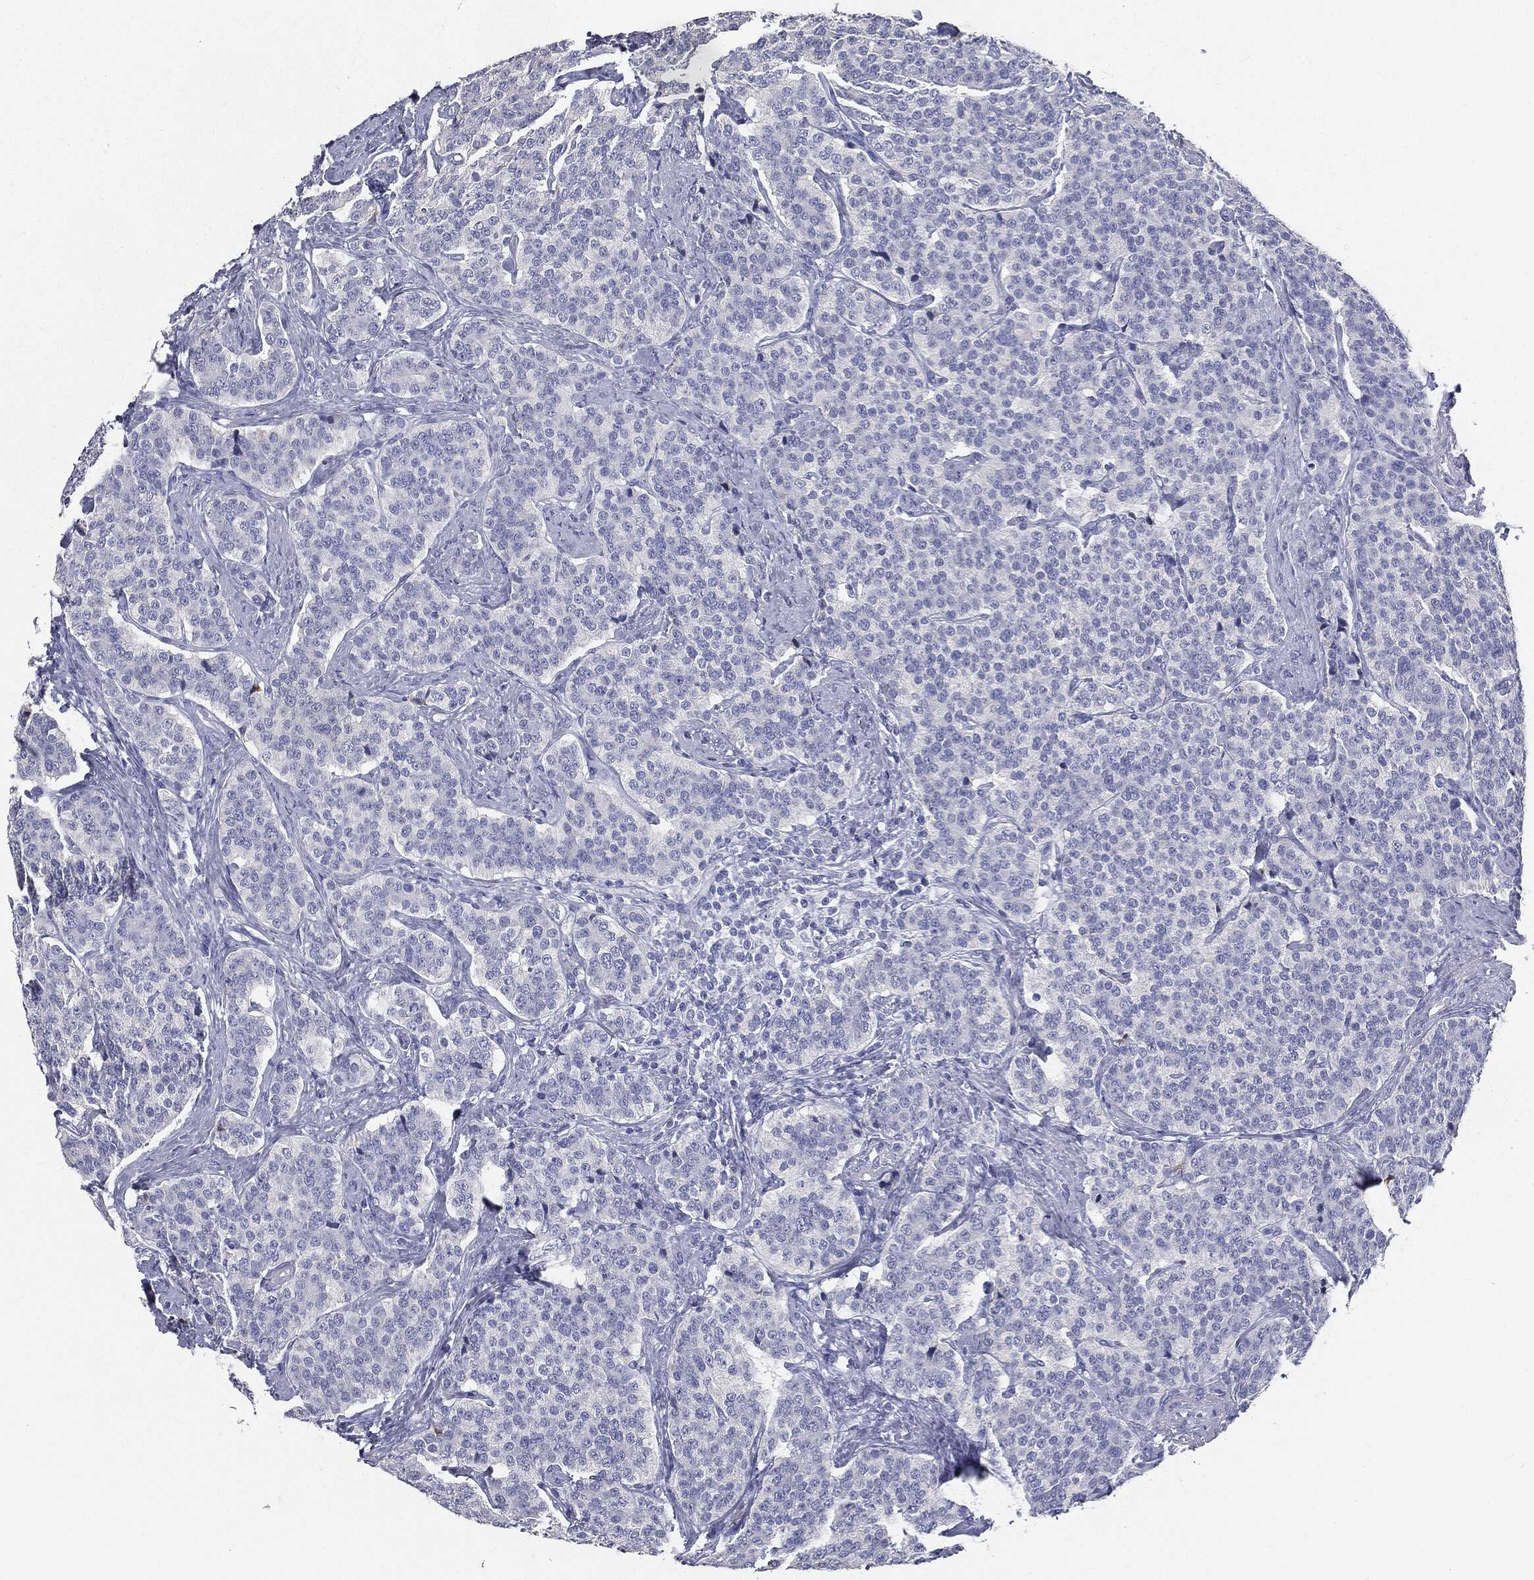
{"staining": {"intensity": "negative", "quantity": "none", "location": "none"}, "tissue": "carcinoid", "cell_type": "Tumor cells", "image_type": "cancer", "snomed": [{"axis": "morphology", "description": "Carcinoid, malignant, NOS"}, {"axis": "topography", "description": "Small intestine"}], "caption": "High power microscopy photomicrograph of an immunohistochemistry (IHC) micrograph of carcinoid (malignant), revealing no significant expression in tumor cells. Nuclei are stained in blue.", "gene": "CUZD1", "patient": {"sex": "female", "age": 58}}